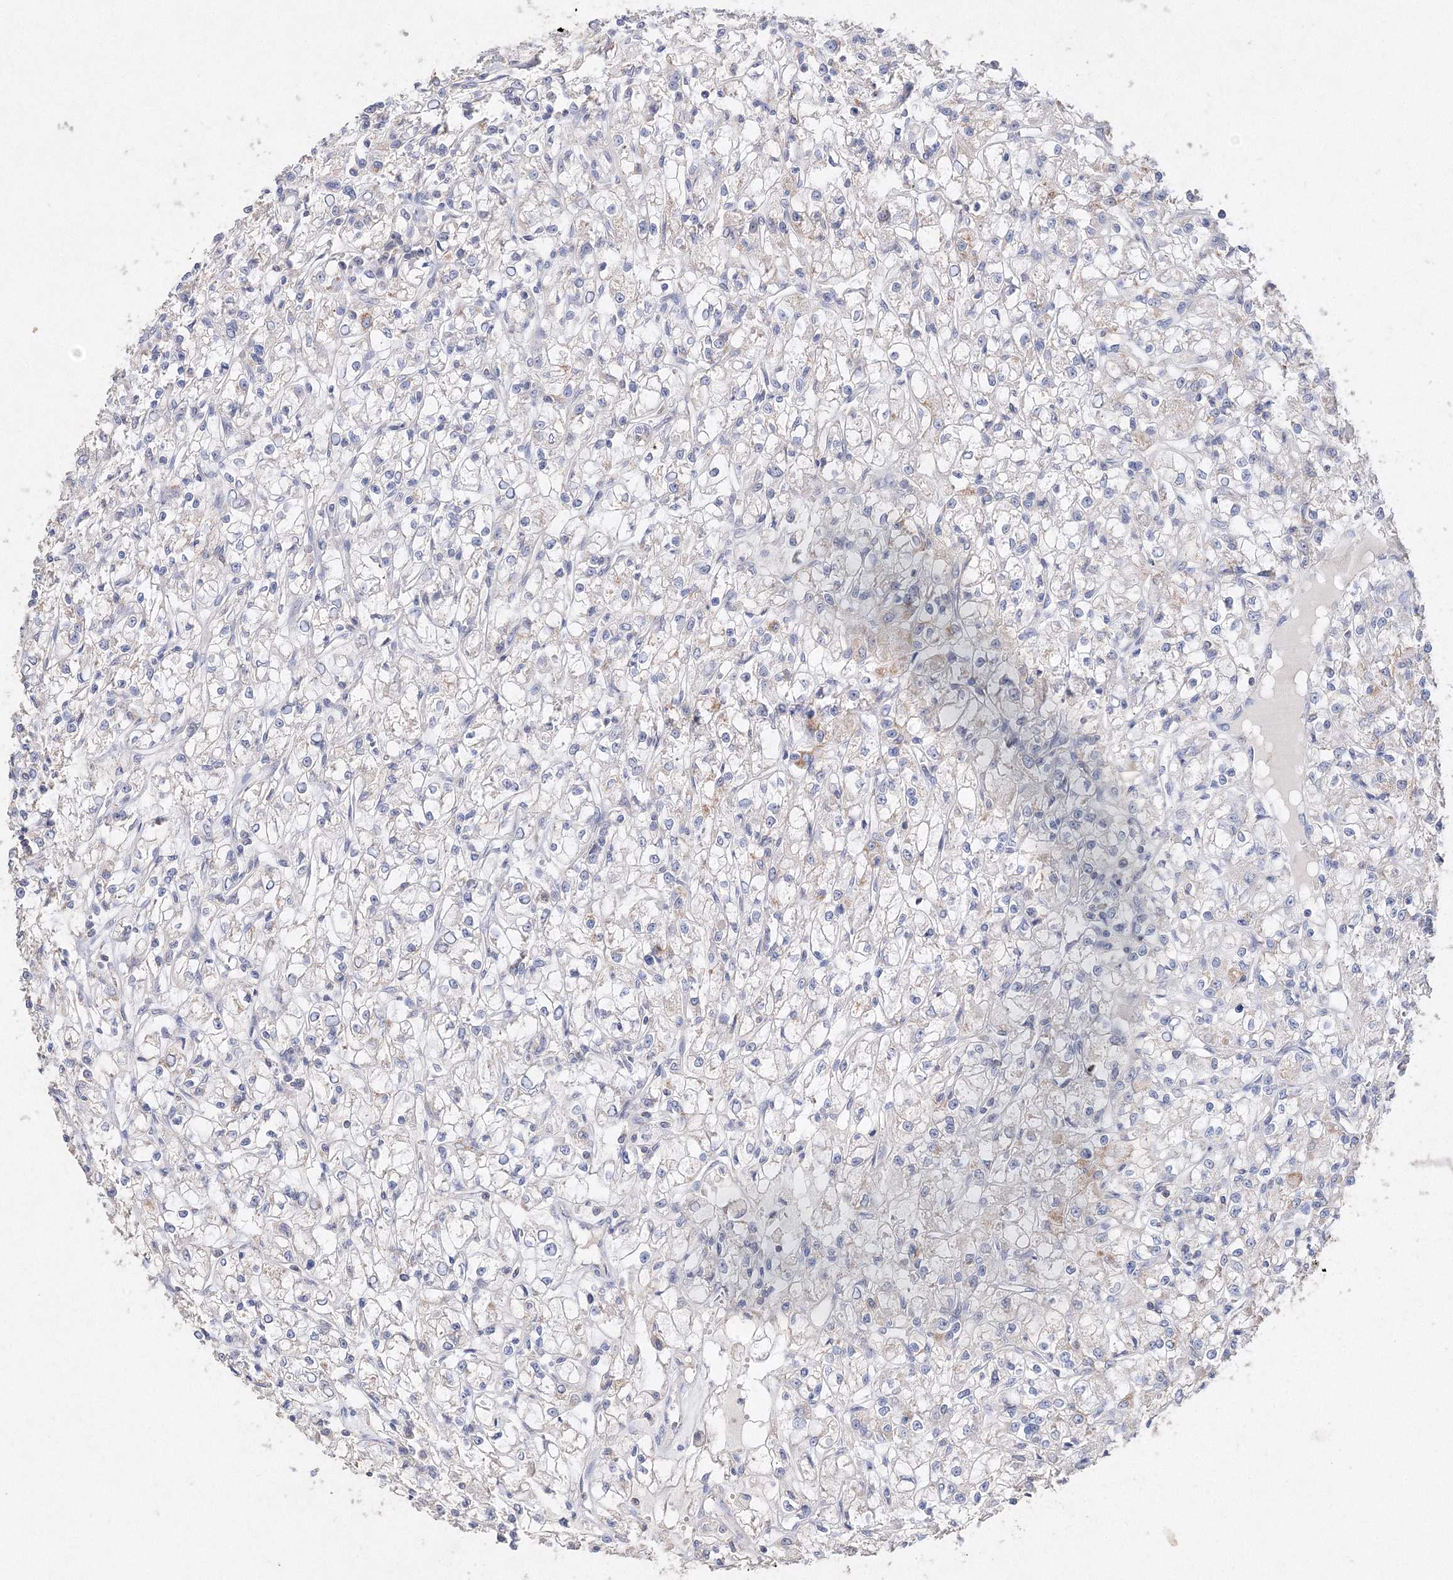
{"staining": {"intensity": "negative", "quantity": "none", "location": "none"}, "tissue": "renal cancer", "cell_type": "Tumor cells", "image_type": "cancer", "snomed": [{"axis": "morphology", "description": "Adenocarcinoma, NOS"}, {"axis": "topography", "description": "Kidney"}], "caption": "Immunohistochemistry image of renal cancer (adenocarcinoma) stained for a protein (brown), which exhibits no expression in tumor cells.", "gene": "GLS", "patient": {"sex": "female", "age": 59}}